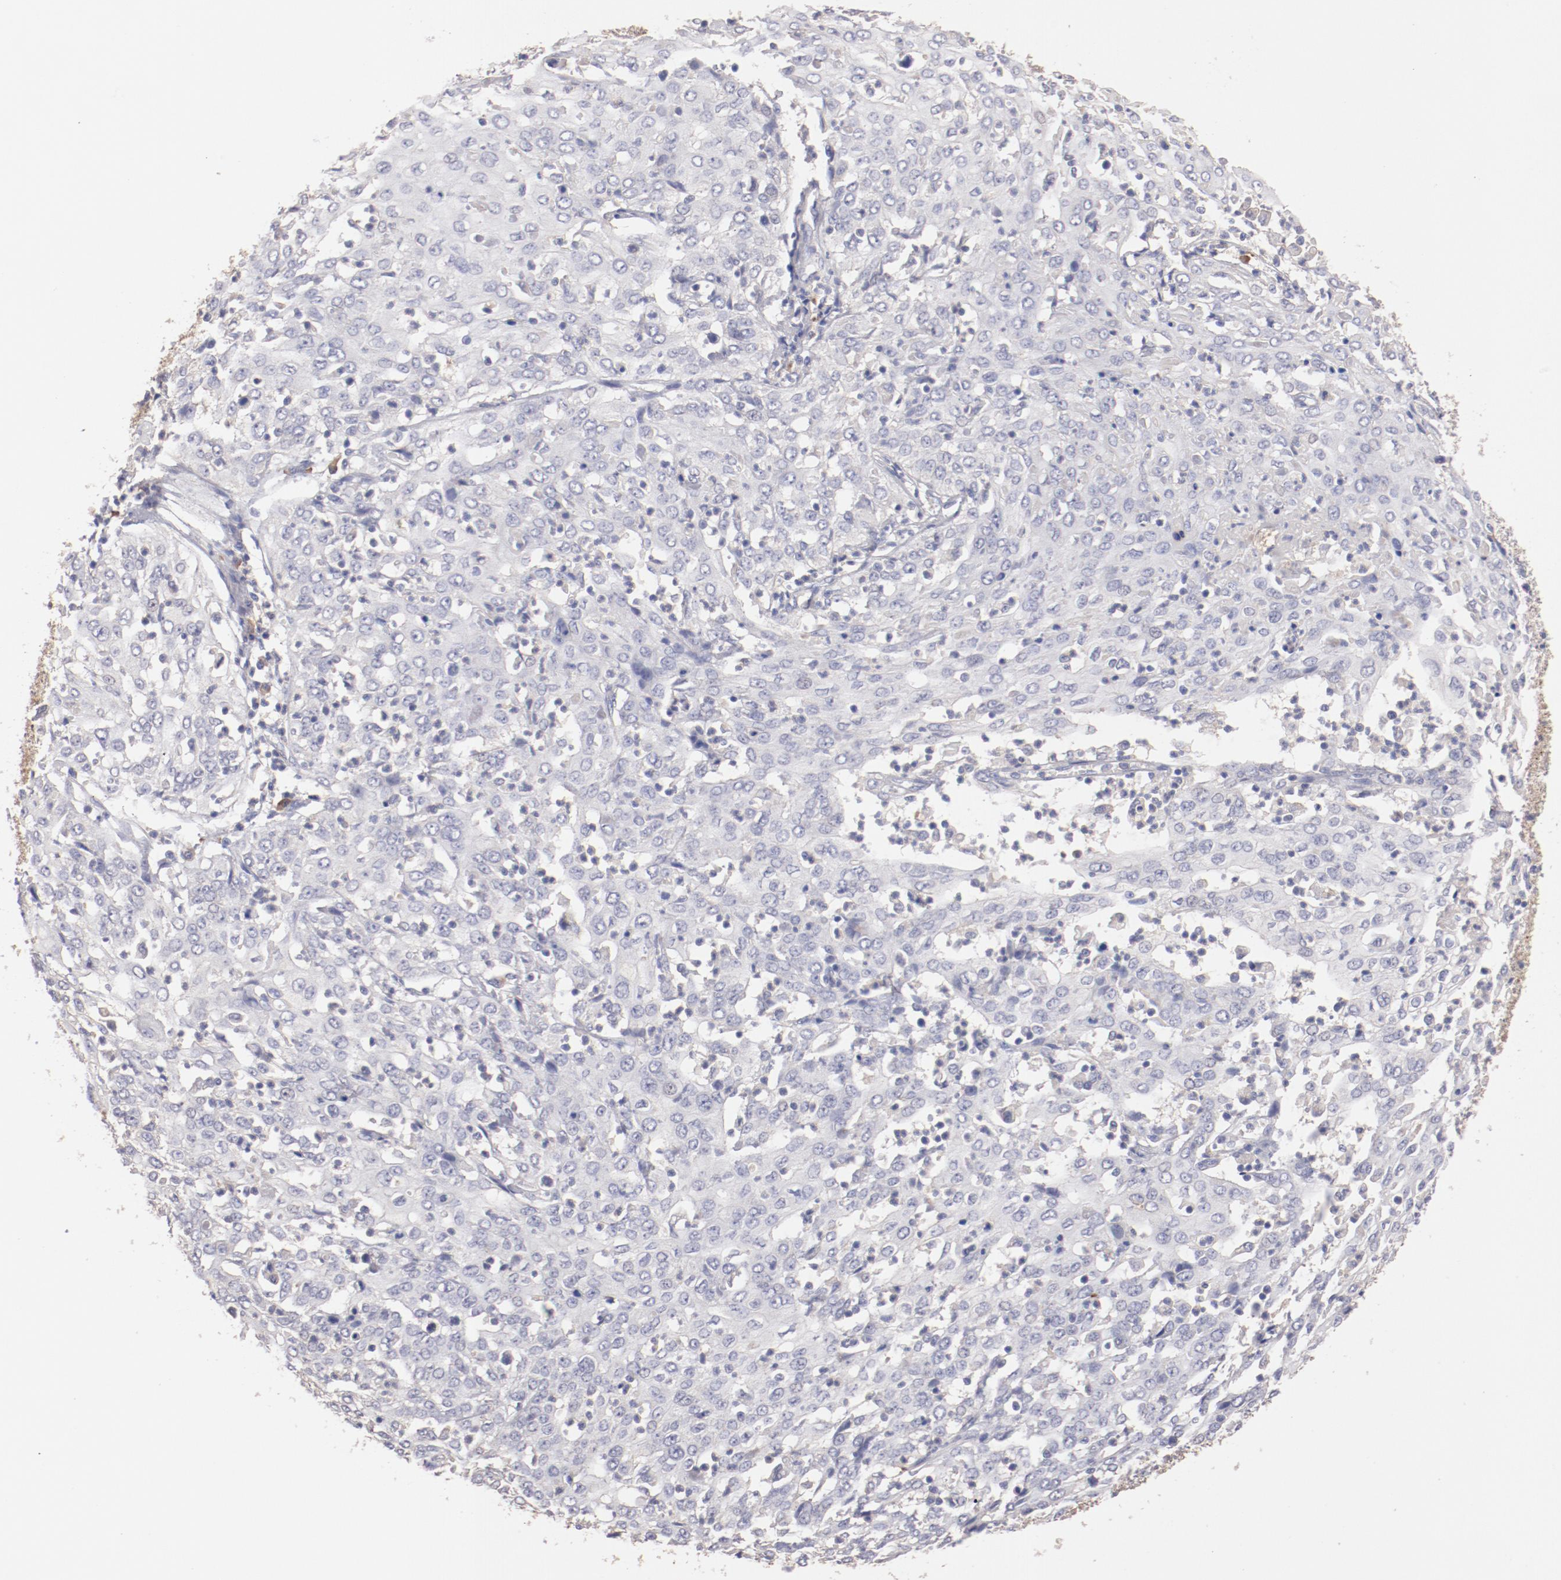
{"staining": {"intensity": "weak", "quantity": "25%-75%", "location": "cytoplasmic/membranous"}, "tissue": "cervical cancer", "cell_type": "Tumor cells", "image_type": "cancer", "snomed": [{"axis": "morphology", "description": "Squamous cell carcinoma, NOS"}, {"axis": "topography", "description": "Cervix"}], "caption": "About 25%-75% of tumor cells in human cervical cancer (squamous cell carcinoma) show weak cytoplasmic/membranous protein staining as visualized by brown immunohistochemical staining.", "gene": "ENTPD5", "patient": {"sex": "female", "age": 39}}